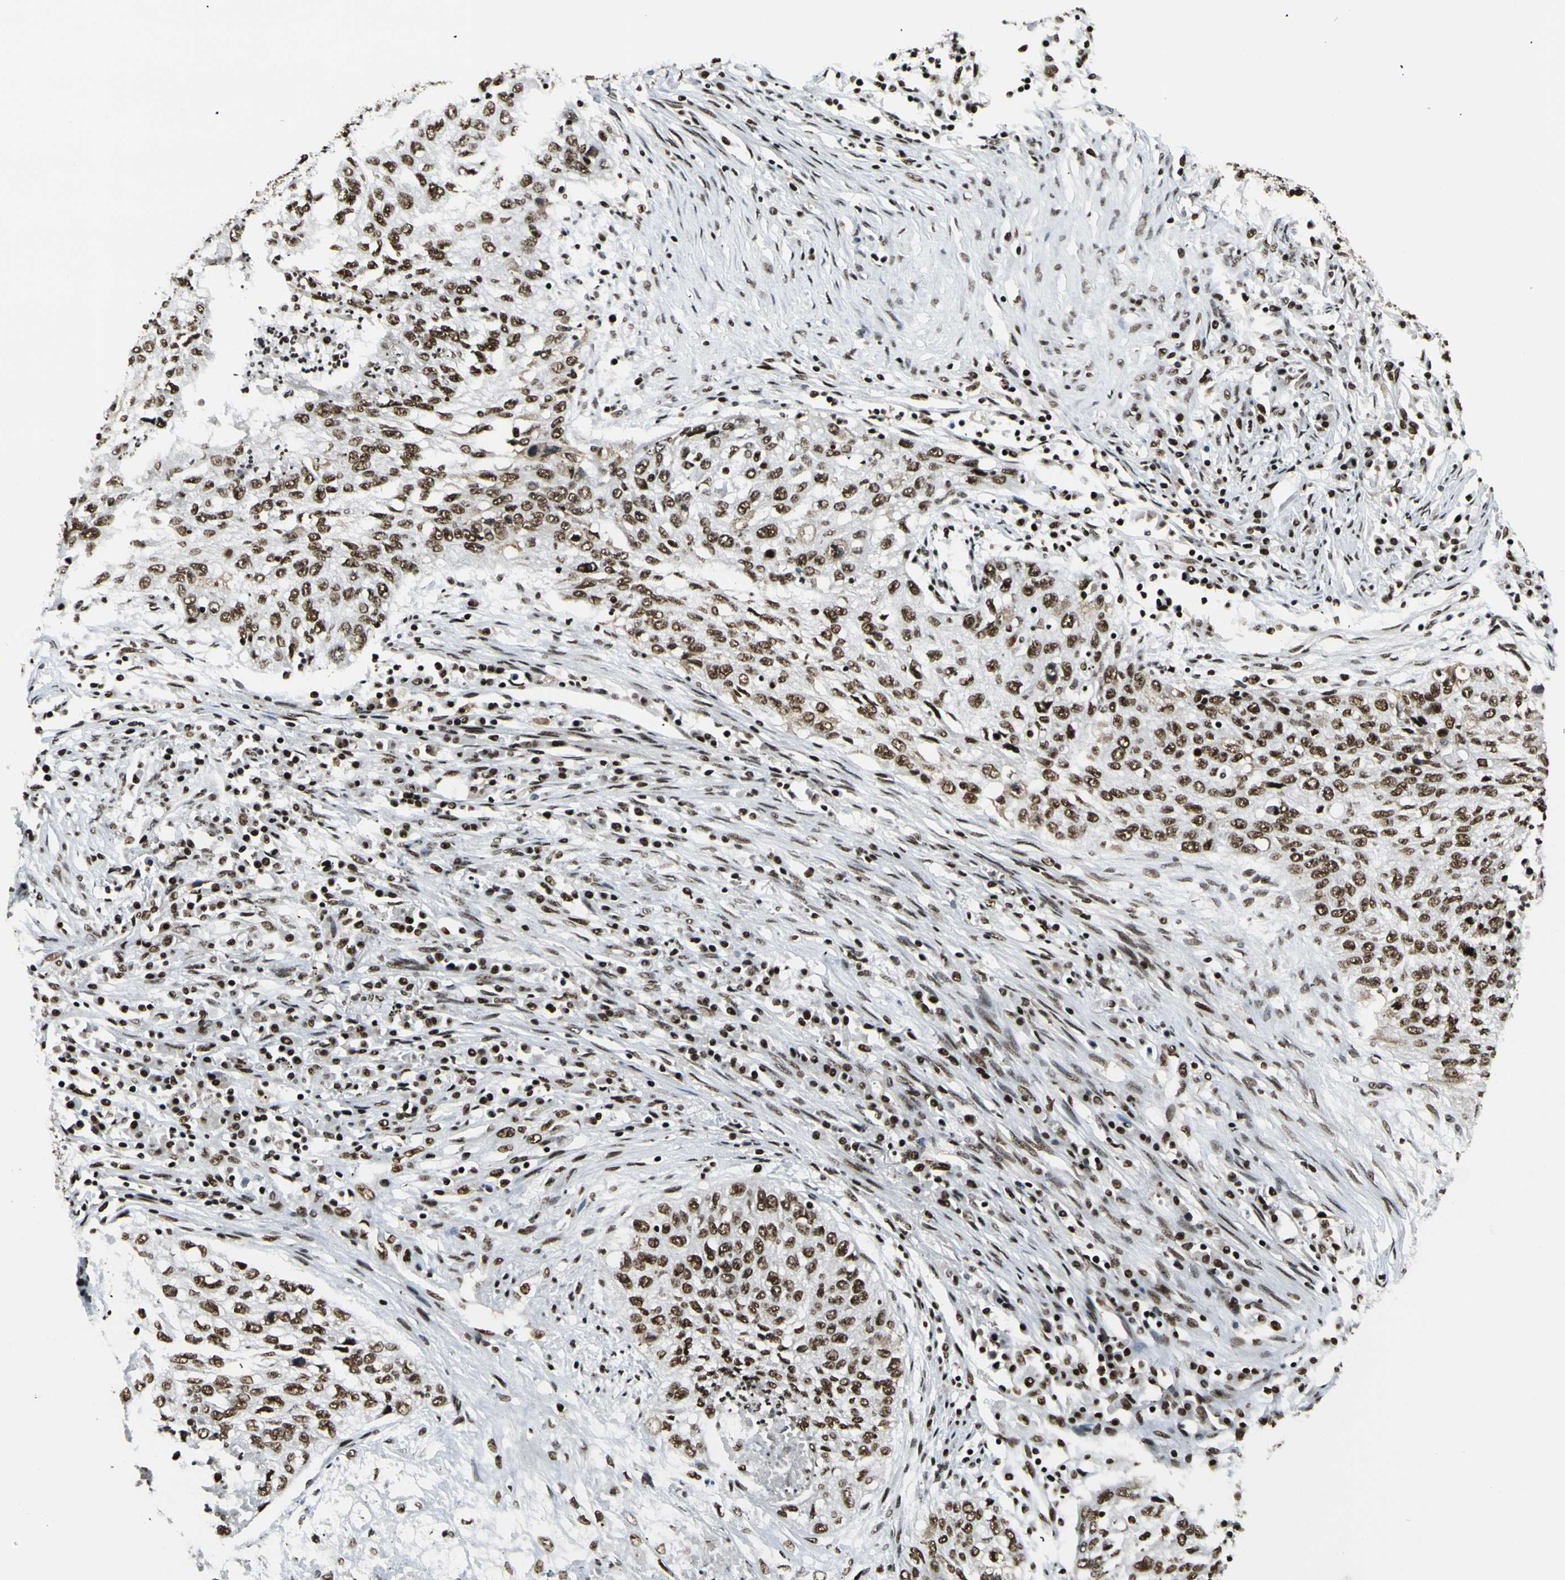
{"staining": {"intensity": "strong", "quantity": ">75%", "location": "nuclear"}, "tissue": "lung cancer", "cell_type": "Tumor cells", "image_type": "cancer", "snomed": [{"axis": "morphology", "description": "Squamous cell carcinoma, NOS"}, {"axis": "topography", "description": "Lung"}], "caption": "About >75% of tumor cells in lung cancer reveal strong nuclear protein expression as visualized by brown immunohistochemical staining.", "gene": "CCAR1", "patient": {"sex": "female", "age": 63}}